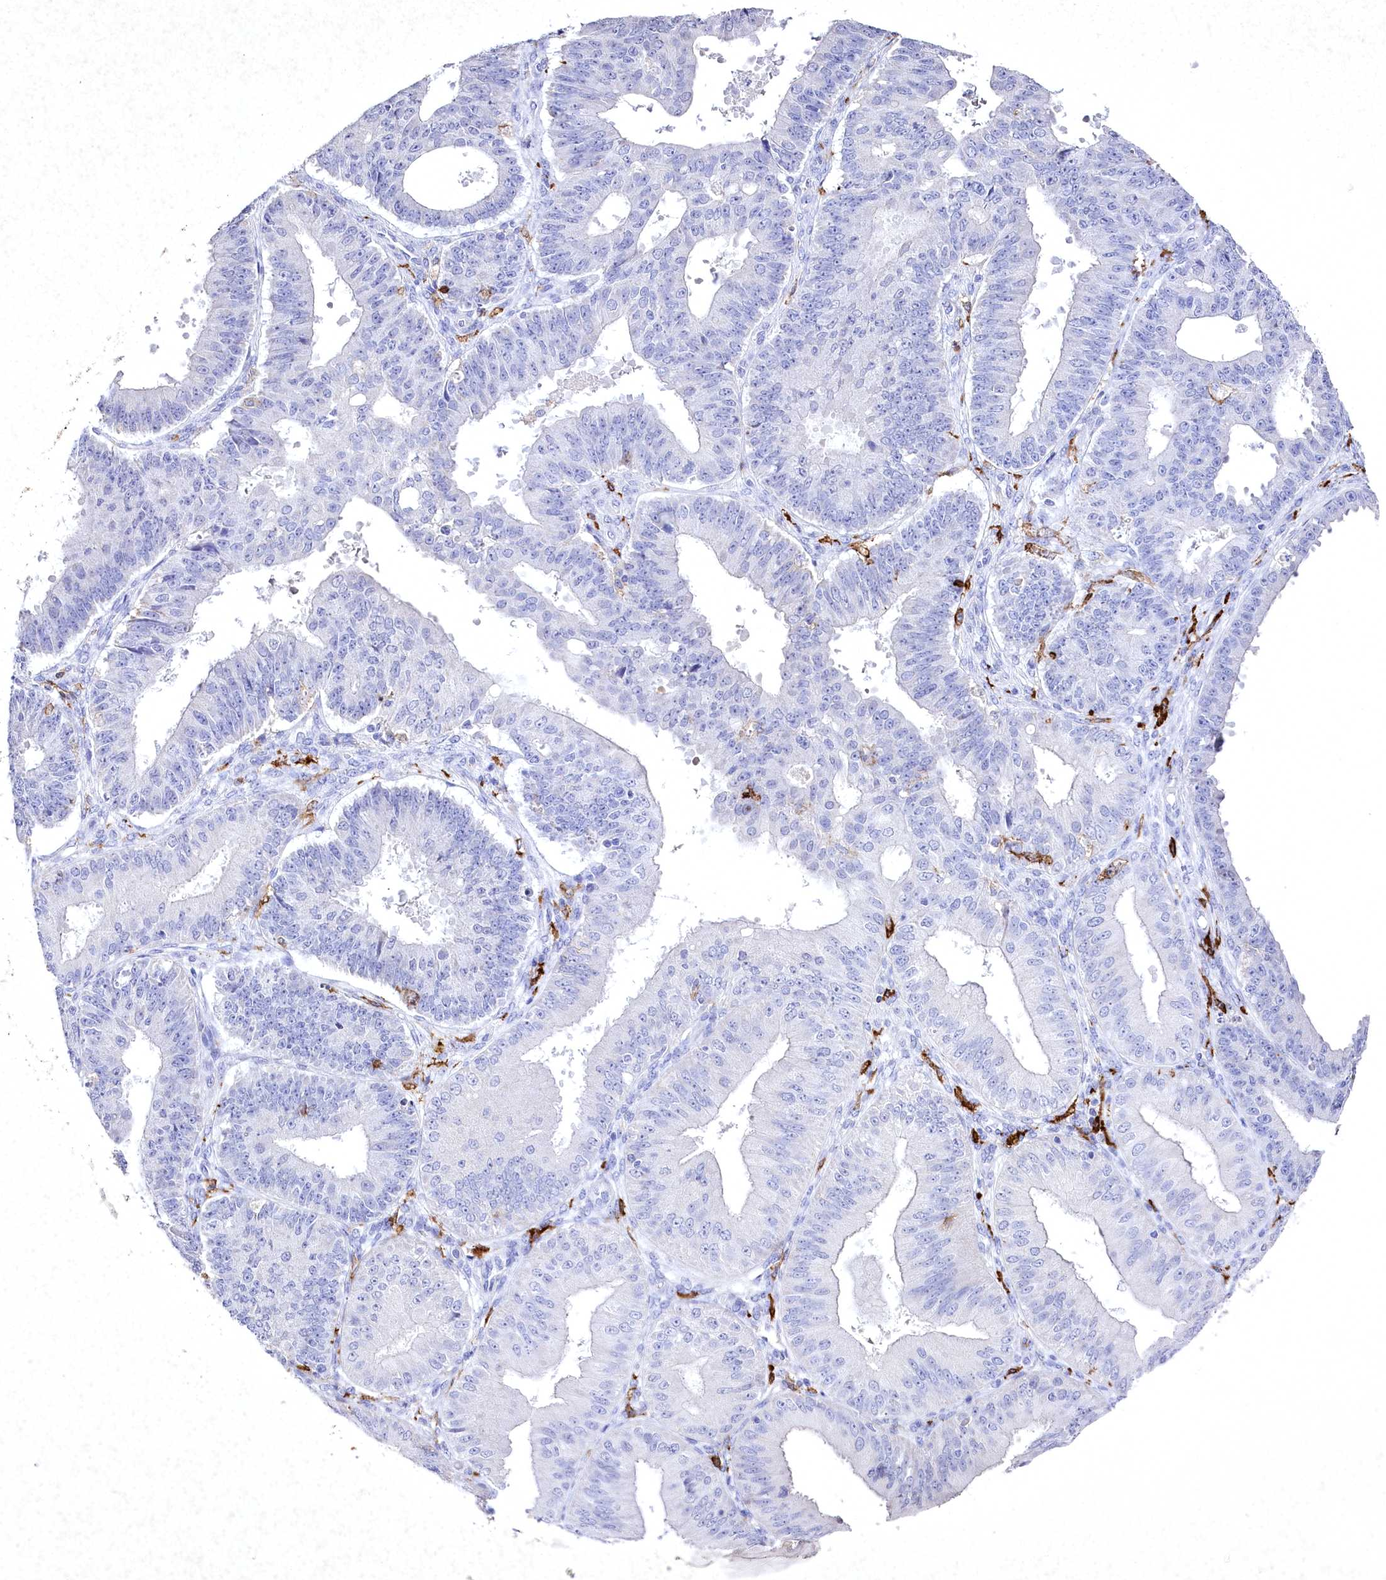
{"staining": {"intensity": "negative", "quantity": "none", "location": "none"}, "tissue": "ovarian cancer", "cell_type": "Tumor cells", "image_type": "cancer", "snomed": [{"axis": "morphology", "description": "Carcinoma, endometroid"}, {"axis": "topography", "description": "Appendix"}, {"axis": "topography", "description": "Ovary"}], "caption": "Immunohistochemical staining of human ovarian cancer (endometroid carcinoma) shows no significant expression in tumor cells.", "gene": "CLEC4M", "patient": {"sex": "female", "age": 42}}